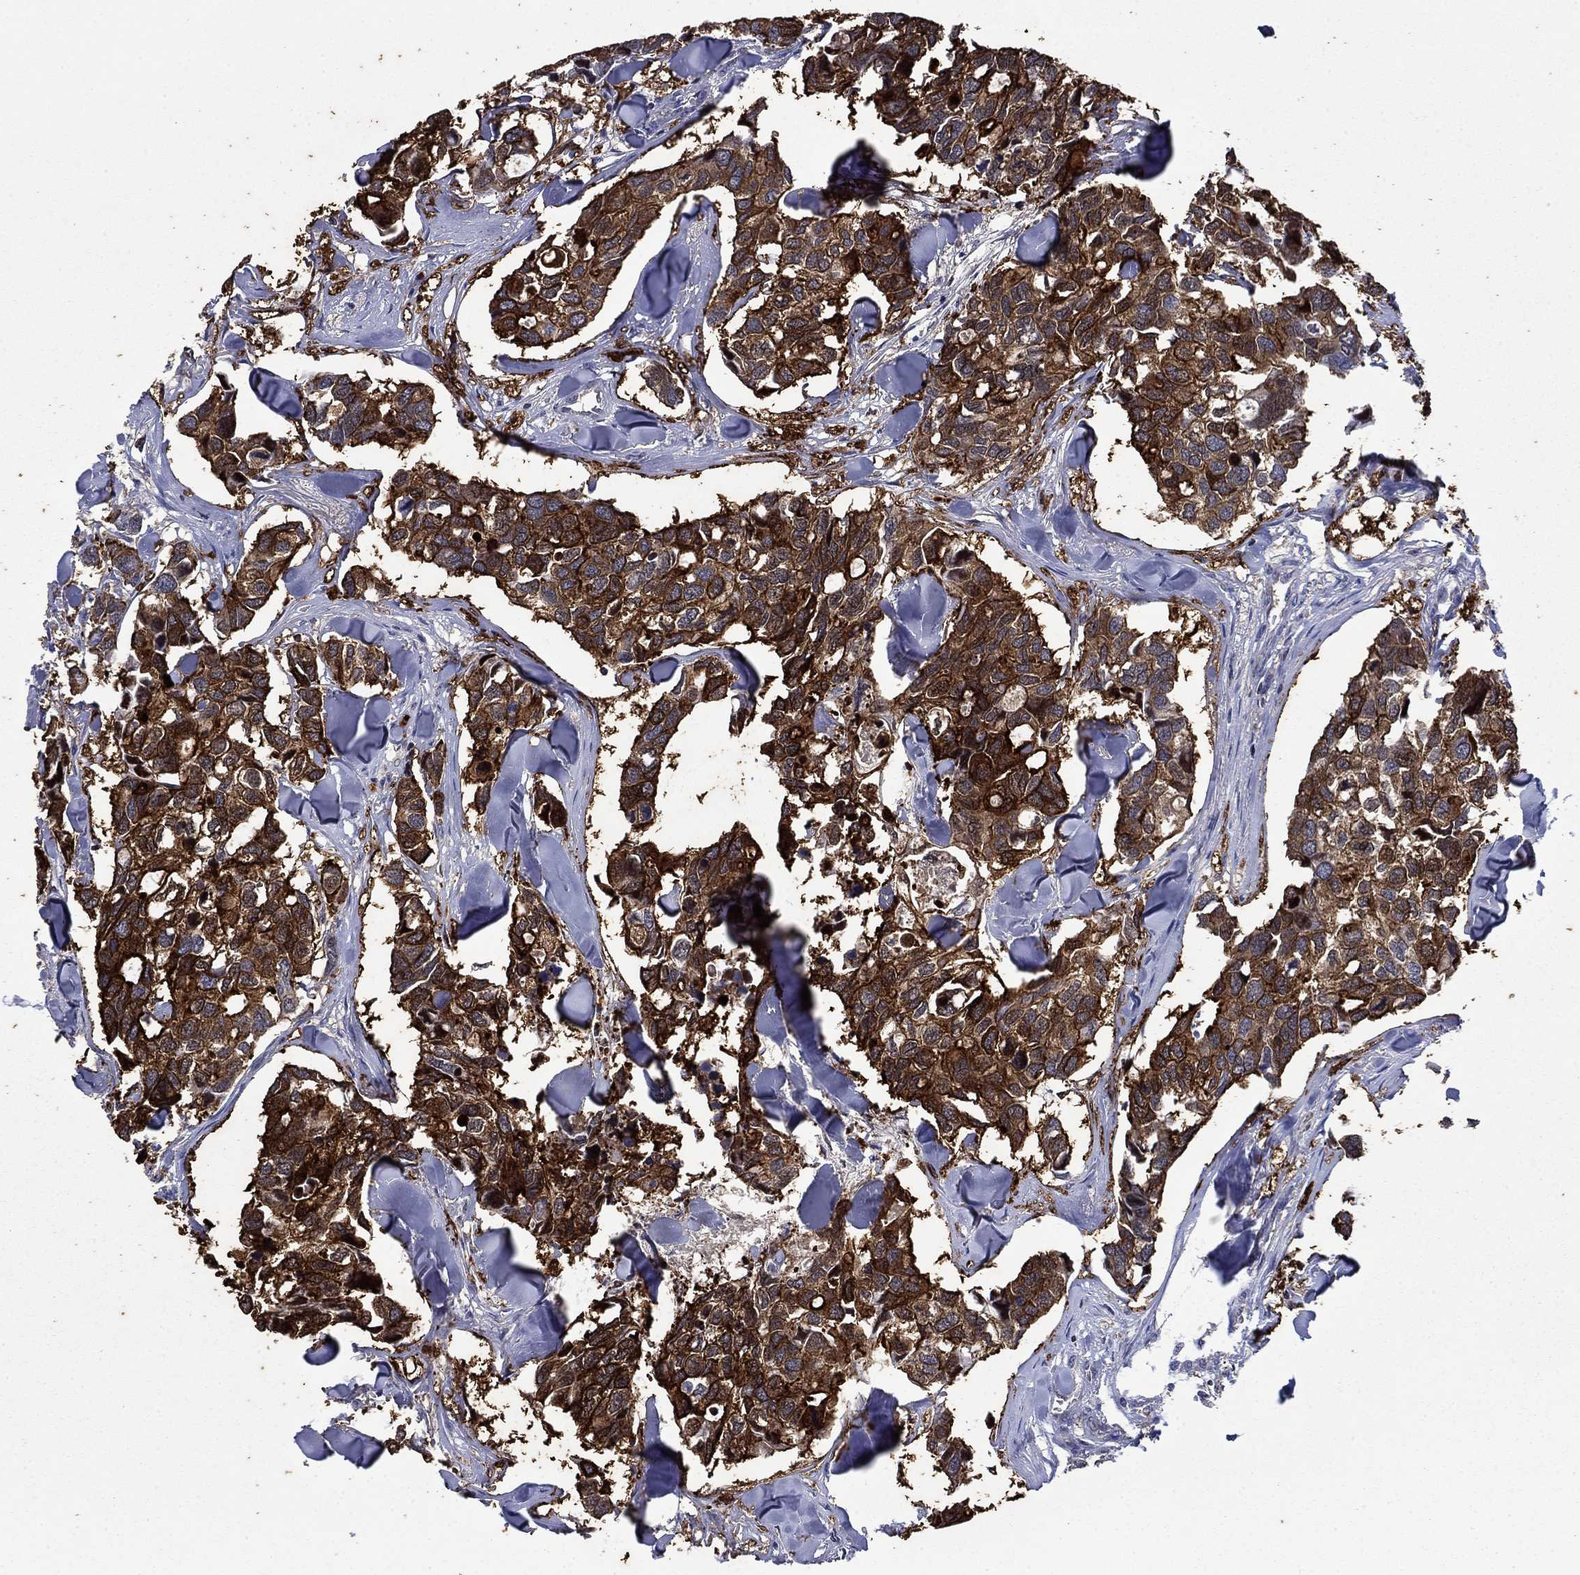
{"staining": {"intensity": "strong", "quantity": ">75%", "location": "cytoplasmic/membranous"}, "tissue": "breast cancer", "cell_type": "Tumor cells", "image_type": "cancer", "snomed": [{"axis": "morphology", "description": "Duct carcinoma"}, {"axis": "topography", "description": "Breast"}], "caption": "Breast infiltrating ductal carcinoma stained with immunohistochemistry exhibits strong cytoplasmic/membranous expression in about >75% of tumor cells.", "gene": "DVL1", "patient": {"sex": "female", "age": 83}}